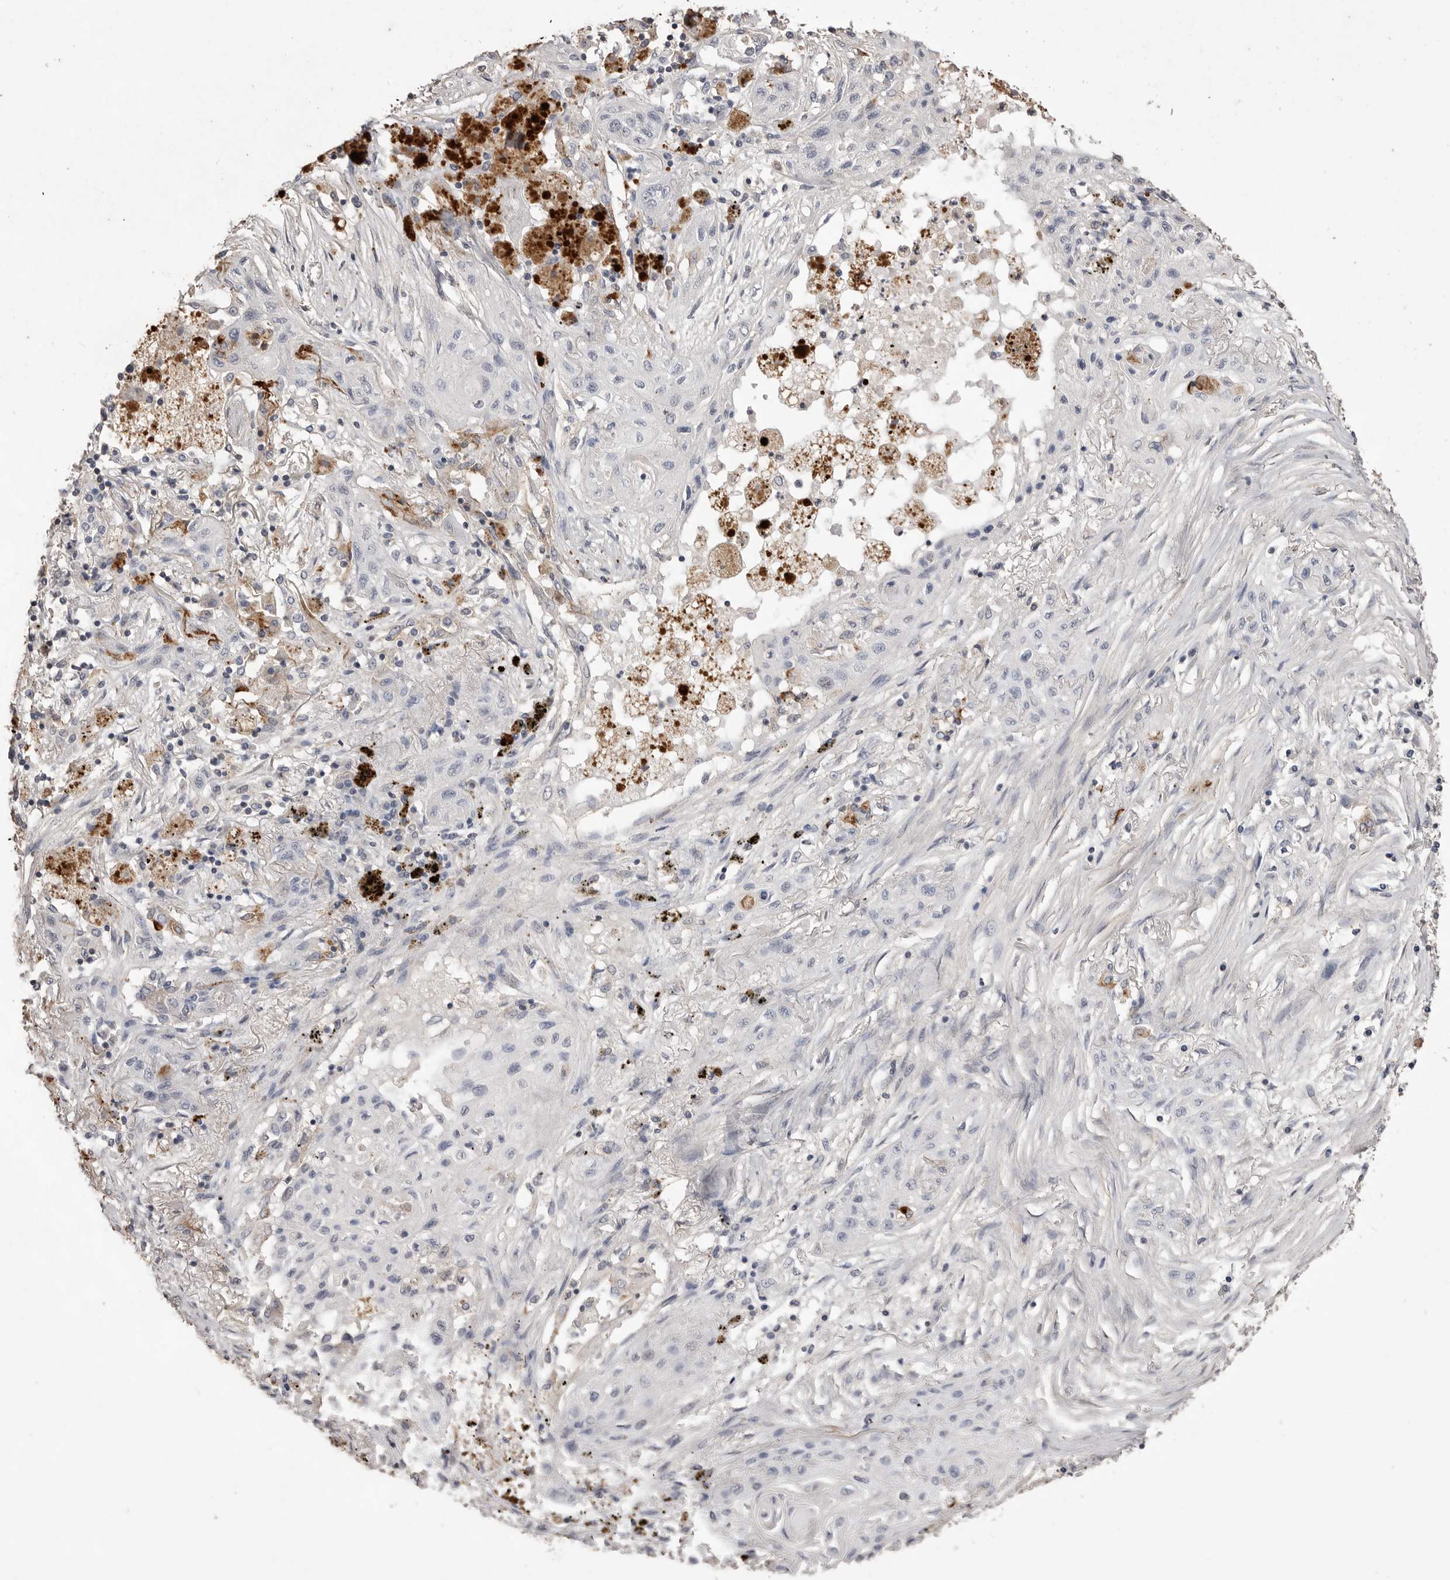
{"staining": {"intensity": "negative", "quantity": "none", "location": "none"}, "tissue": "lung cancer", "cell_type": "Tumor cells", "image_type": "cancer", "snomed": [{"axis": "morphology", "description": "Squamous cell carcinoma, NOS"}, {"axis": "topography", "description": "Lung"}], "caption": "This photomicrograph is of lung squamous cell carcinoma stained with immunohistochemistry (IHC) to label a protein in brown with the nuclei are counter-stained blue. There is no positivity in tumor cells. (Immunohistochemistry, brightfield microscopy, high magnification).", "gene": "MMP7", "patient": {"sex": "female", "age": 47}}